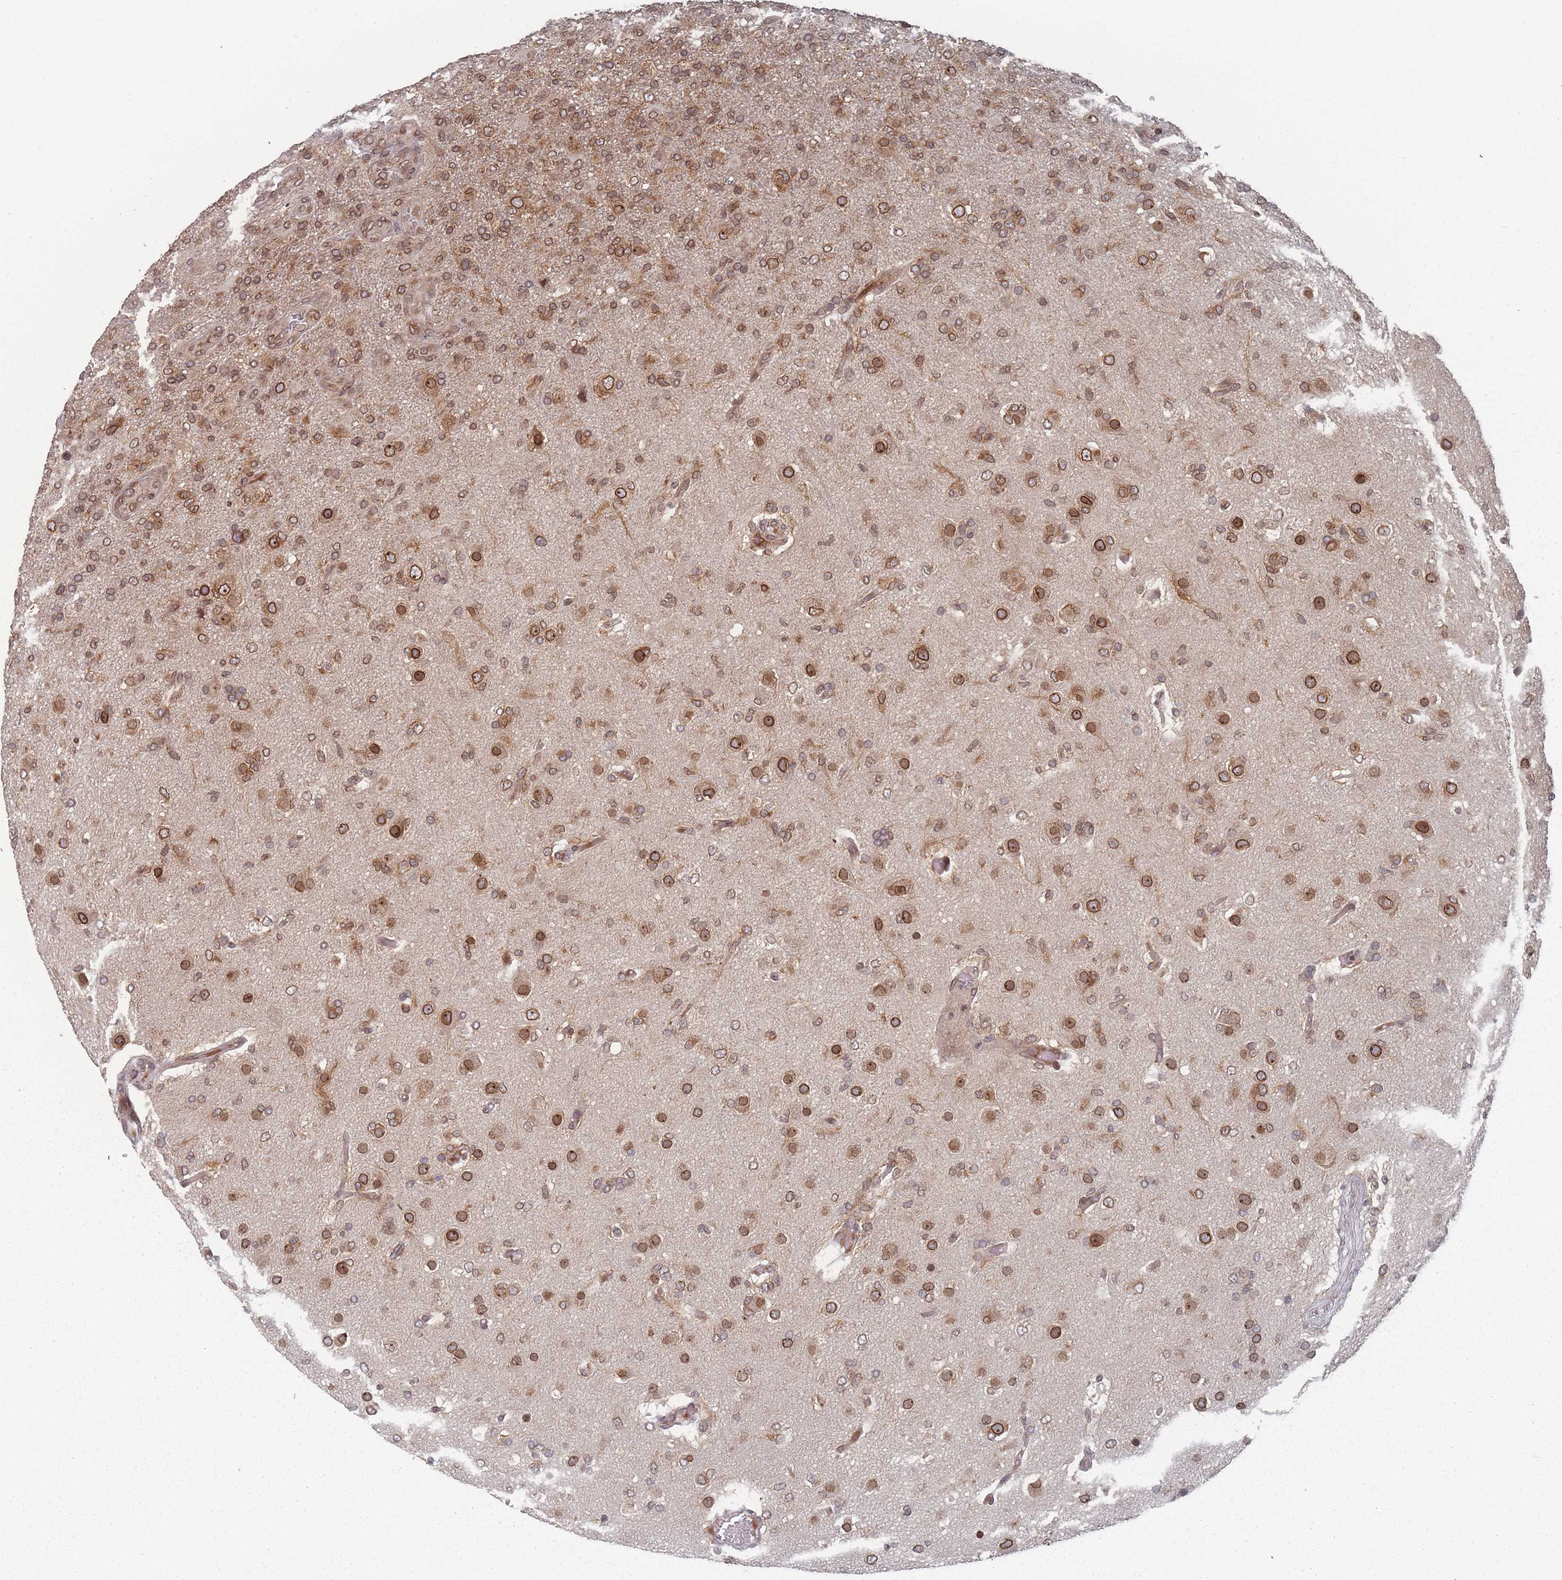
{"staining": {"intensity": "moderate", "quantity": ">75%", "location": "cytoplasmic/membranous,nuclear"}, "tissue": "glioma", "cell_type": "Tumor cells", "image_type": "cancer", "snomed": [{"axis": "morphology", "description": "Glioma, malignant, High grade"}, {"axis": "topography", "description": "Brain"}], "caption": "Approximately >75% of tumor cells in glioma display moderate cytoplasmic/membranous and nuclear protein positivity as visualized by brown immunohistochemical staining.", "gene": "TBC1D25", "patient": {"sex": "female", "age": 74}}